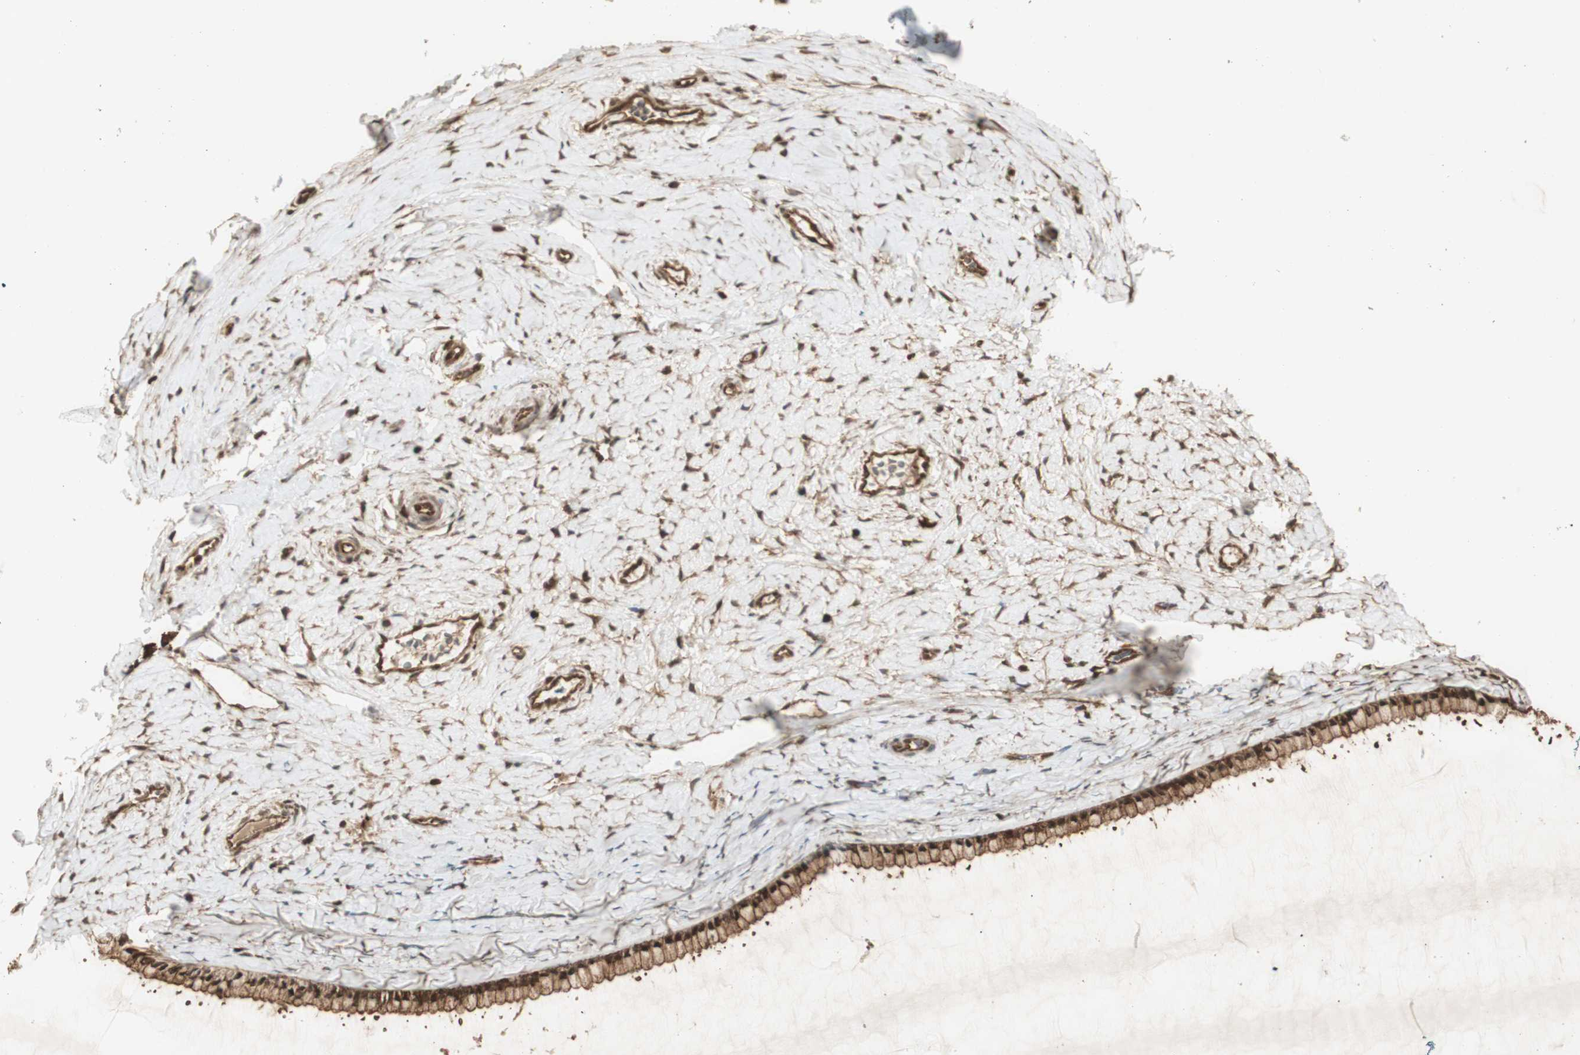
{"staining": {"intensity": "strong", "quantity": ">75%", "location": "cytoplasmic/membranous,nuclear"}, "tissue": "cervix", "cell_type": "Glandular cells", "image_type": "normal", "snomed": [{"axis": "morphology", "description": "Normal tissue, NOS"}, {"axis": "topography", "description": "Cervix"}], "caption": "Protein staining of unremarkable cervix reveals strong cytoplasmic/membranous,nuclear staining in approximately >75% of glandular cells.", "gene": "YWHAB", "patient": {"sex": "female", "age": 39}}